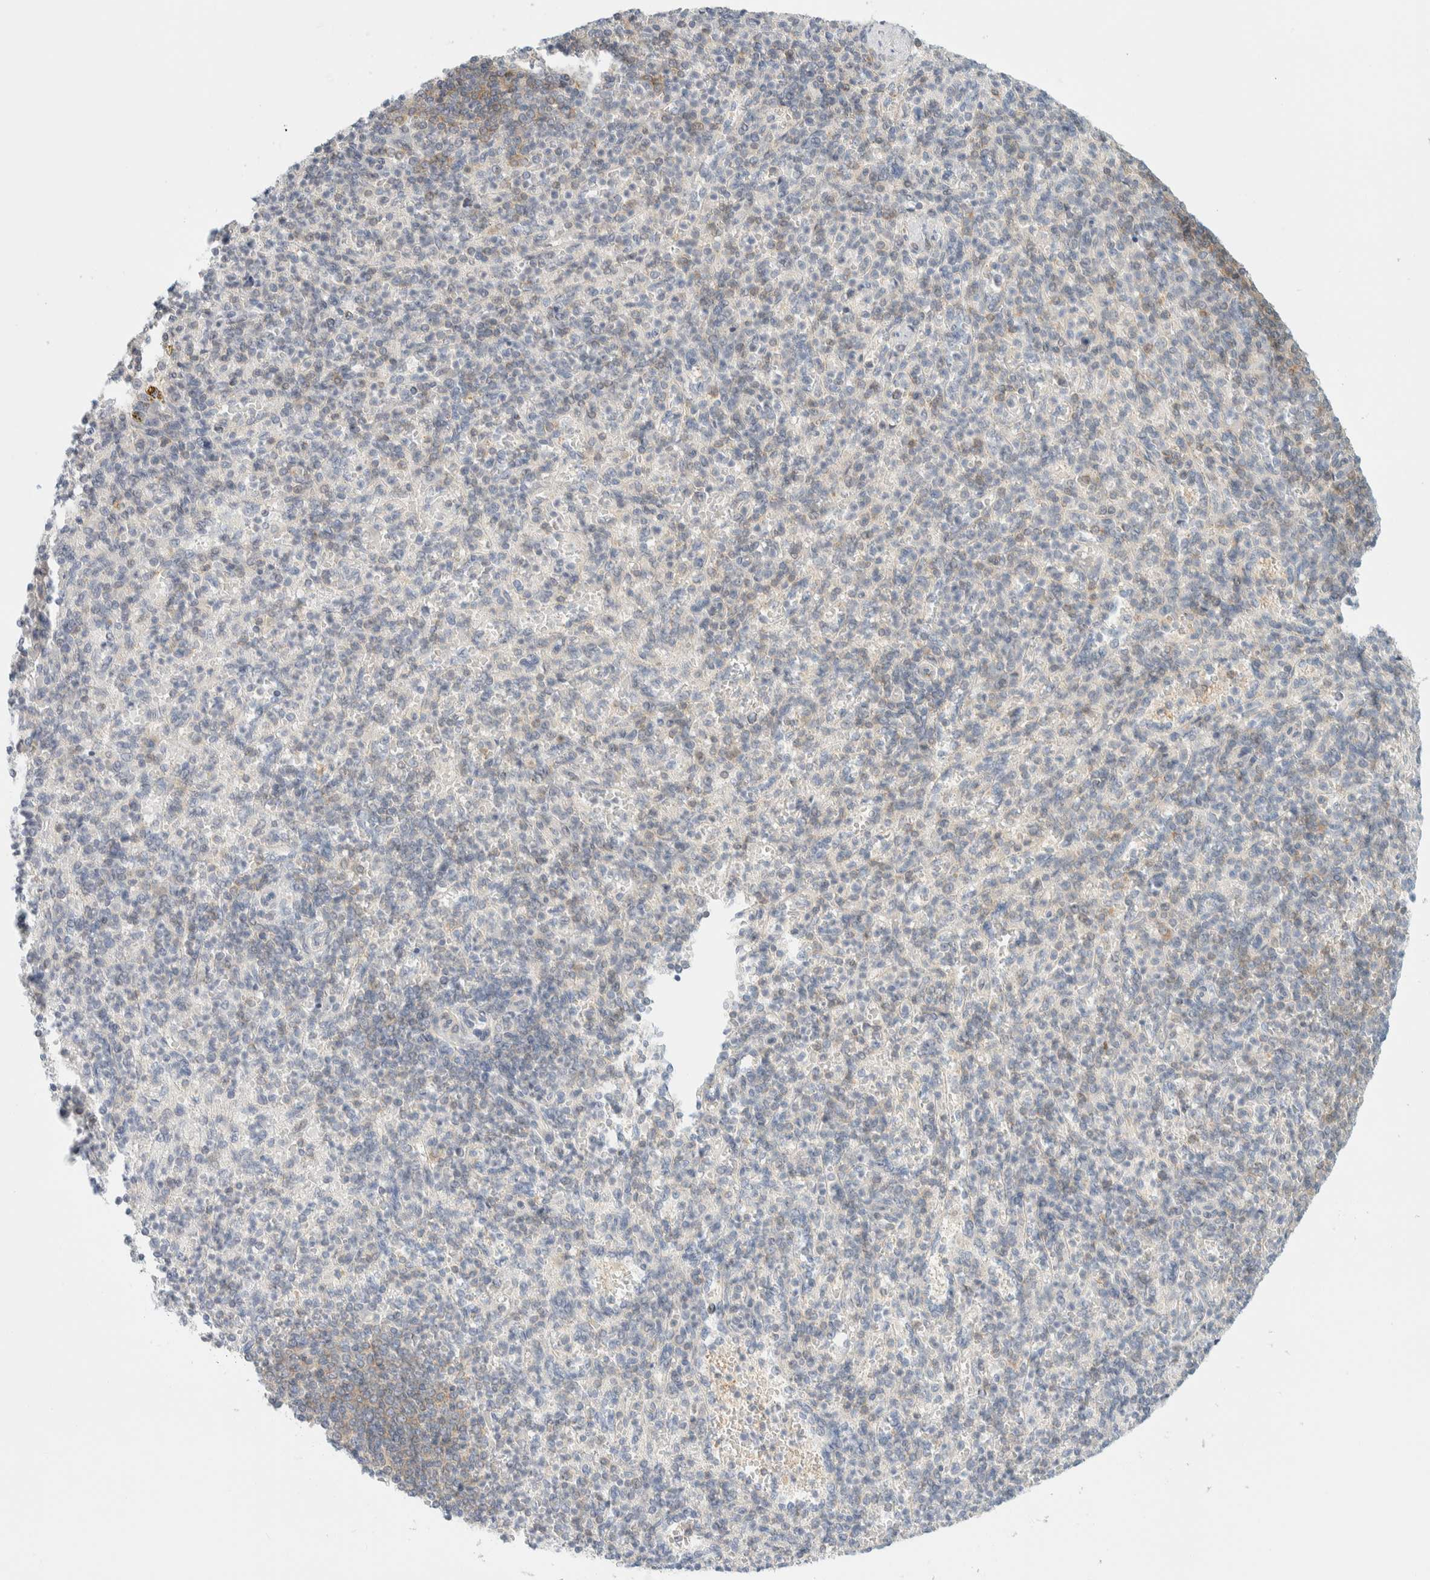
{"staining": {"intensity": "weak", "quantity": "25%-75%", "location": "cytoplasmic/membranous"}, "tissue": "spleen", "cell_type": "Cells in red pulp", "image_type": "normal", "snomed": [{"axis": "morphology", "description": "Normal tissue, NOS"}, {"axis": "topography", "description": "Spleen"}], "caption": "The histopathology image reveals immunohistochemical staining of benign spleen. There is weak cytoplasmic/membranous positivity is appreciated in approximately 25%-75% of cells in red pulp.", "gene": "PCYT2", "patient": {"sex": "female", "age": 74}}